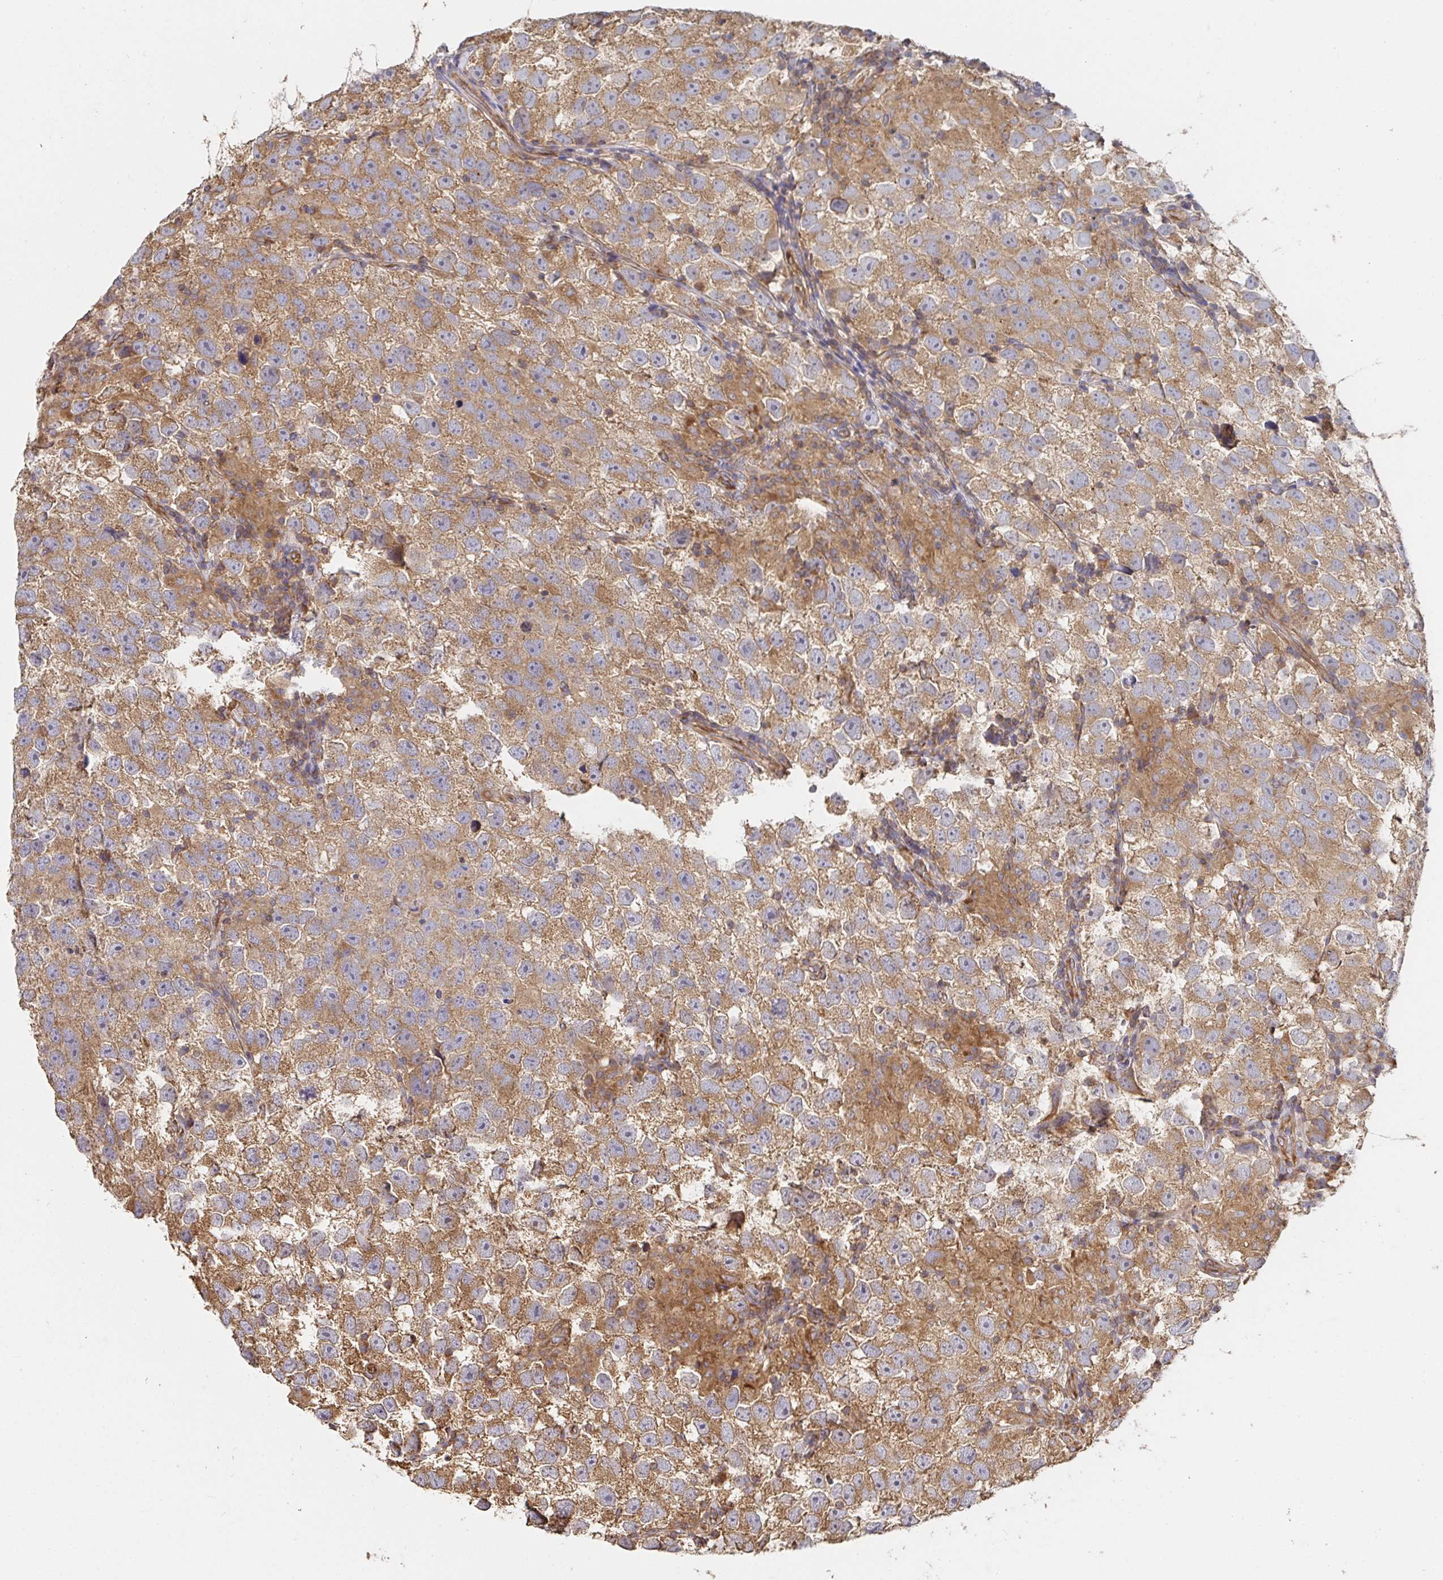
{"staining": {"intensity": "moderate", "quantity": ">75%", "location": "cytoplasmic/membranous"}, "tissue": "testis cancer", "cell_type": "Tumor cells", "image_type": "cancer", "snomed": [{"axis": "morphology", "description": "Seminoma, NOS"}, {"axis": "topography", "description": "Testis"}], "caption": "DAB immunohistochemical staining of human testis cancer shows moderate cytoplasmic/membranous protein expression in about >75% of tumor cells.", "gene": "APBB1", "patient": {"sex": "male", "age": 26}}